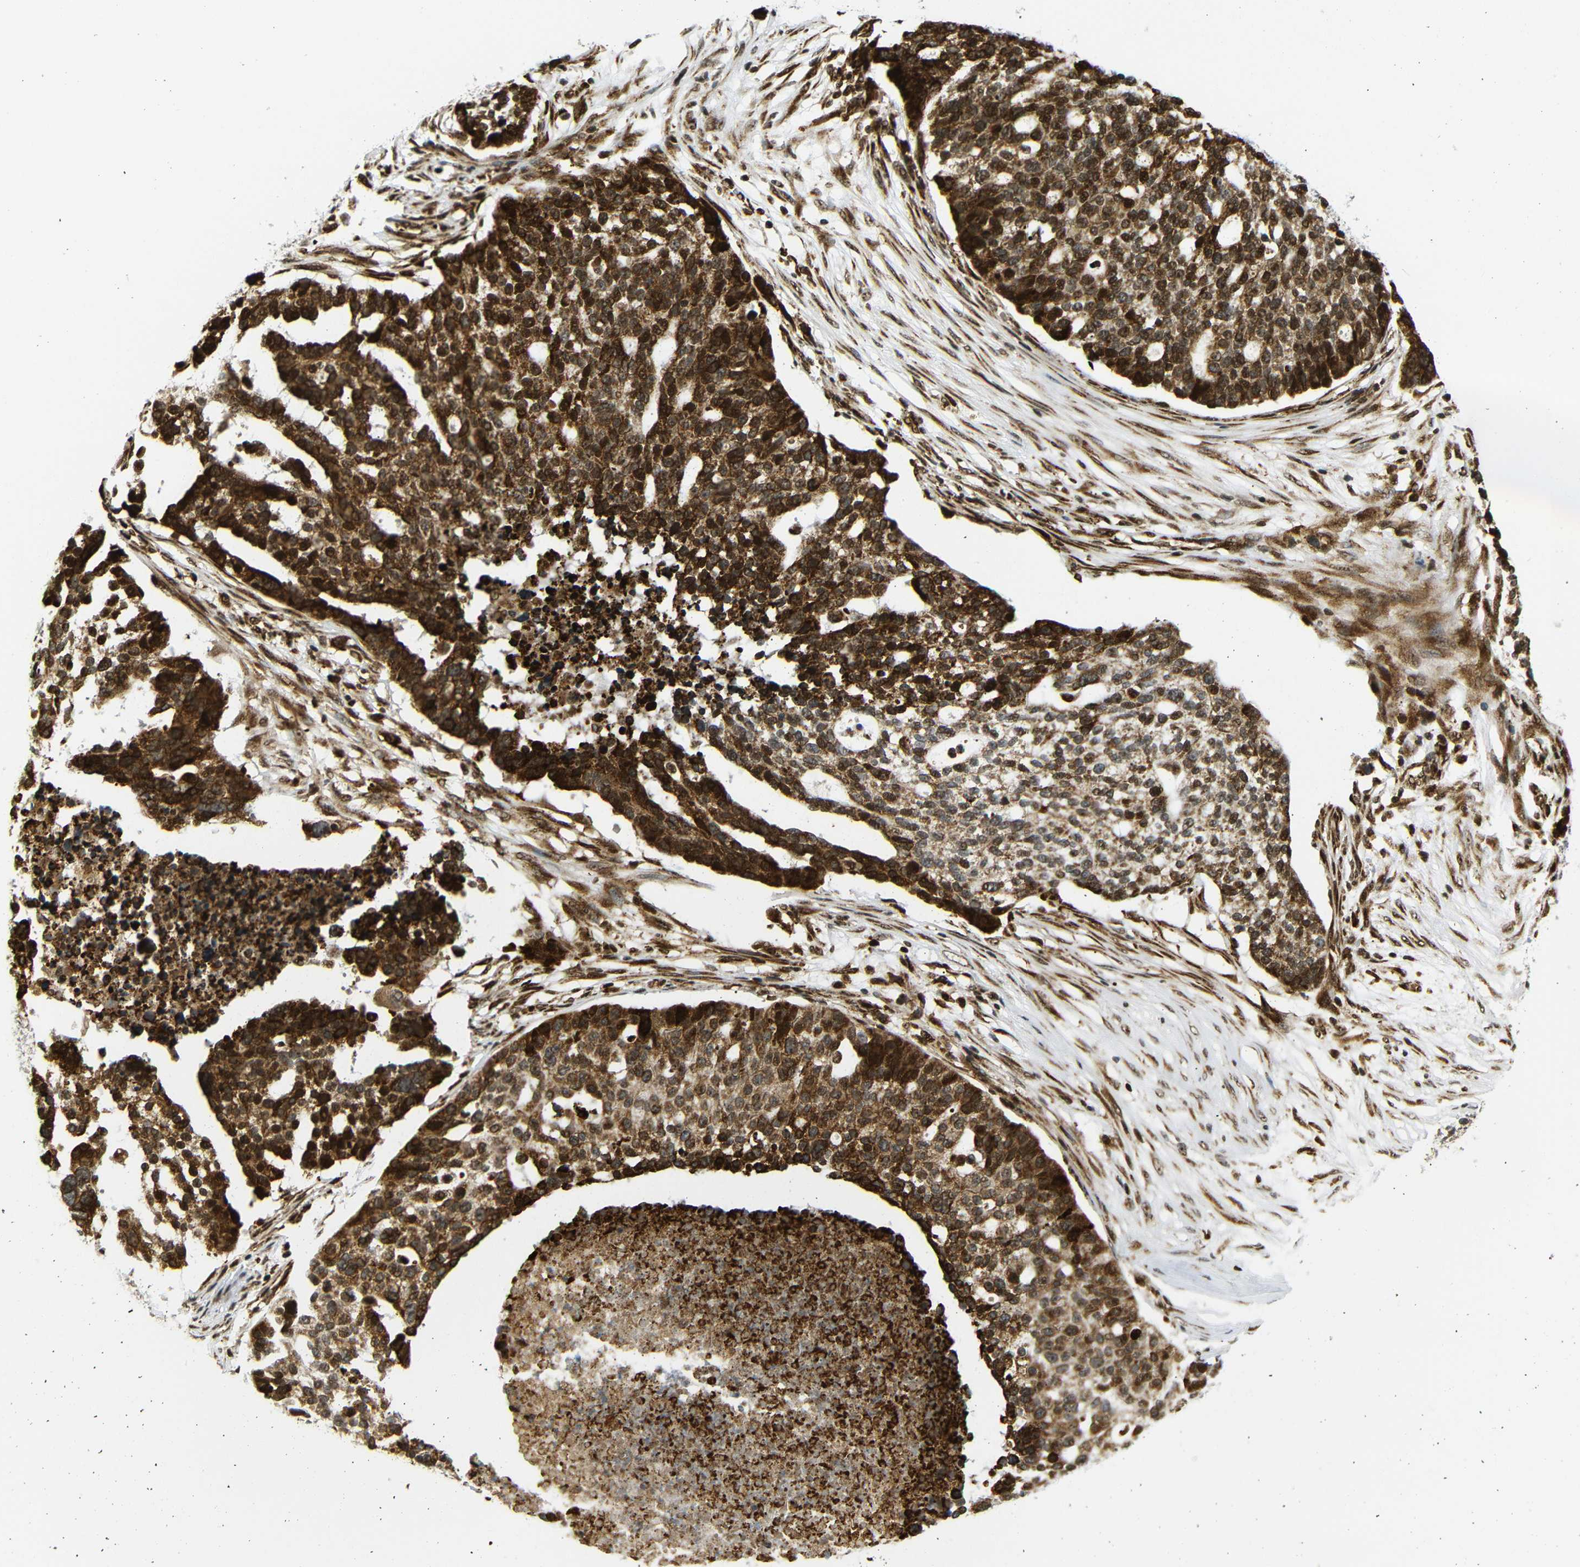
{"staining": {"intensity": "strong", "quantity": ">75%", "location": "cytoplasmic/membranous,nuclear"}, "tissue": "ovarian cancer", "cell_type": "Tumor cells", "image_type": "cancer", "snomed": [{"axis": "morphology", "description": "Cystadenocarcinoma, serous, NOS"}, {"axis": "topography", "description": "Ovary"}], "caption": "Protein positivity by immunohistochemistry demonstrates strong cytoplasmic/membranous and nuclear expression in about >75% of tumor cells in ovarian cancer. Immunohistochemistry stains the protein in brown and the nuclei are stained blue.", "gene": "SPCS2", "patient": {"sex": "female", "age": 59}}